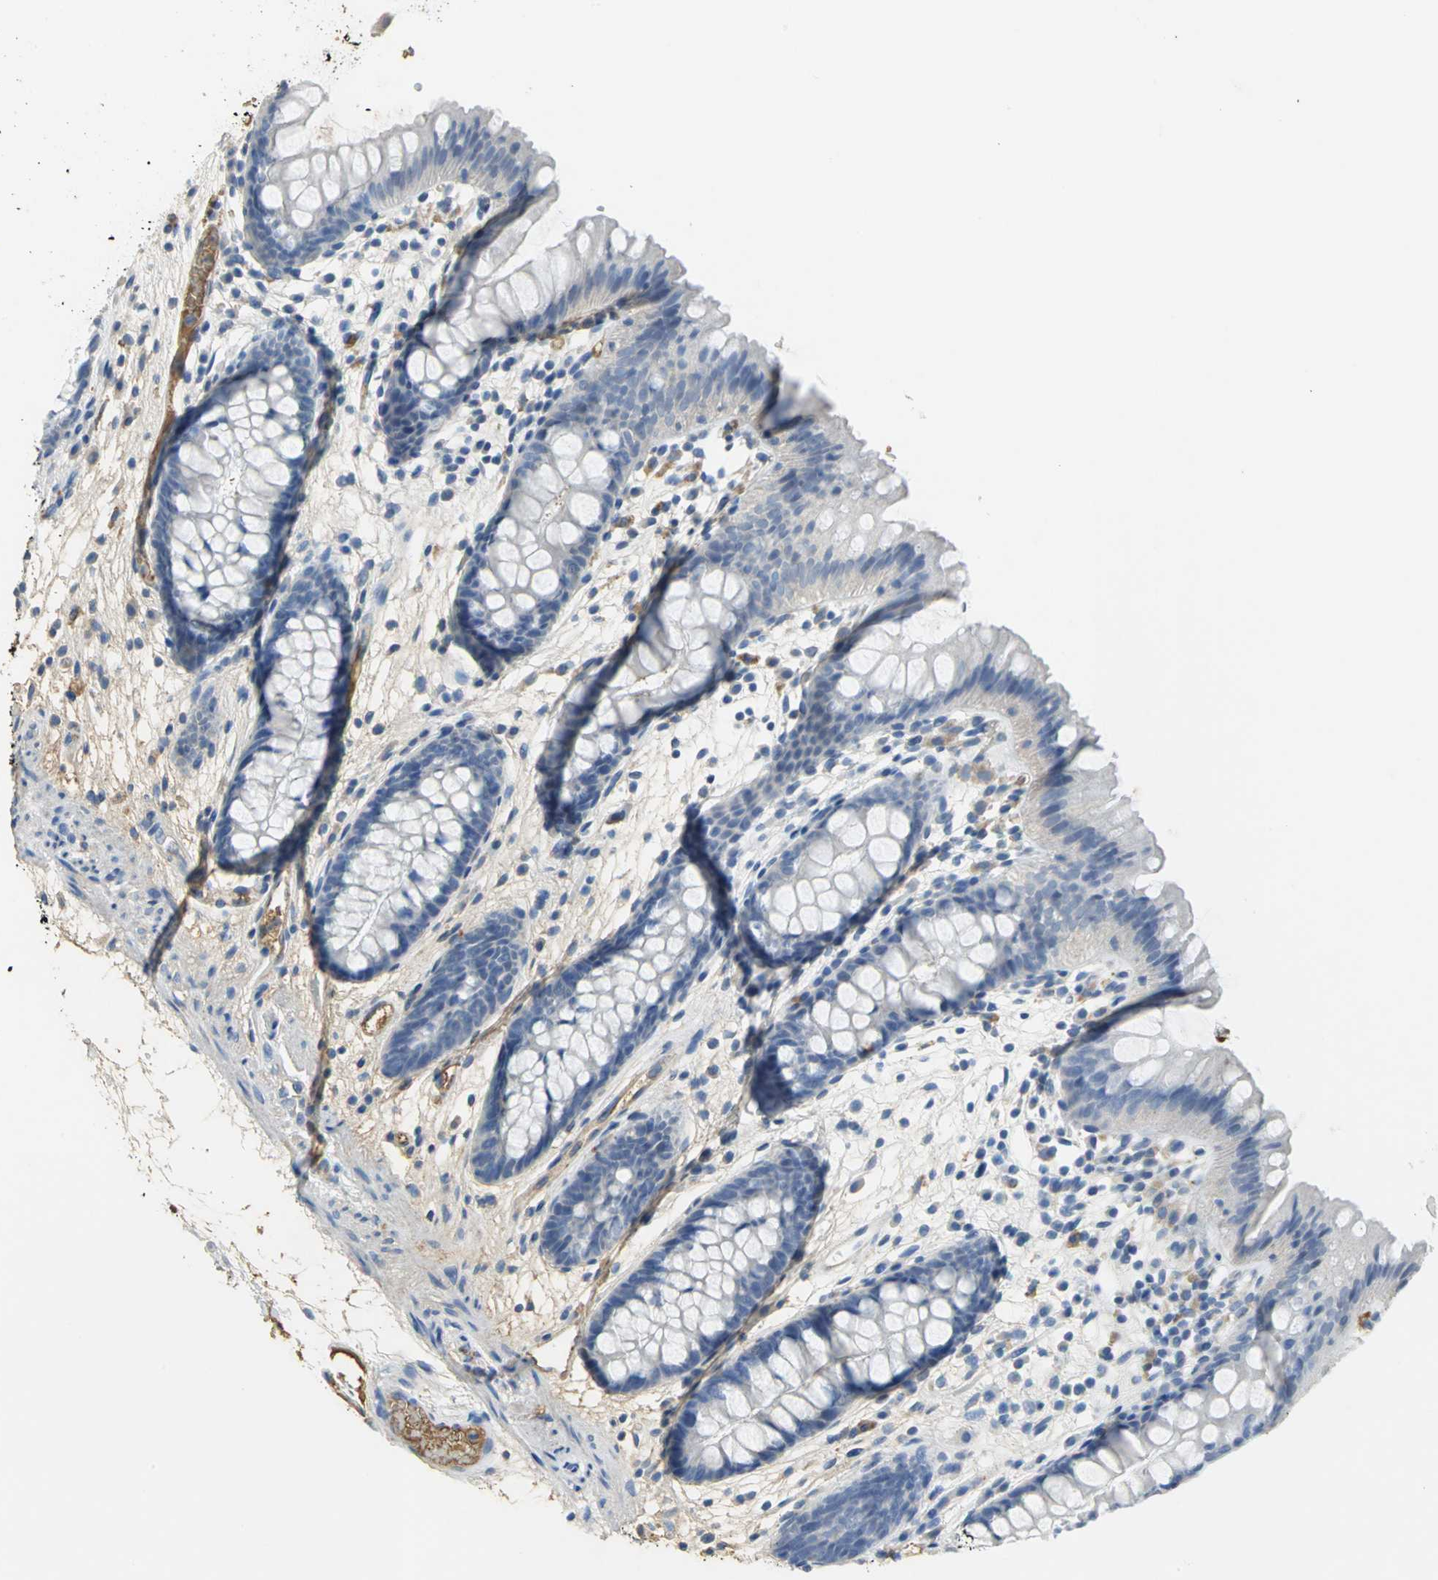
{"staining": {"intensity": "negative", "quantity": "none", "location": "none"}, "tissue": "colon", "cell_type": "Endothelial cells", "image_type": "normal", "snomed": [{"axis": "morphology", "description": "Normal tissue, NOS"}, {"axis": "topography", "description": "Smooth muscle"}, {"axis": "topography", "description": "Colon"}], "caption": "High power microscopy micrograph of an immunohistochemistry histopathology image of normal colon, revealing no significant expression in endothelial cells. (DAB immunohistochemistry visualized using brightfield microscopy, high magnification).", "gene": "GYG2", "patient": {"sex": "male", "age": 67}}